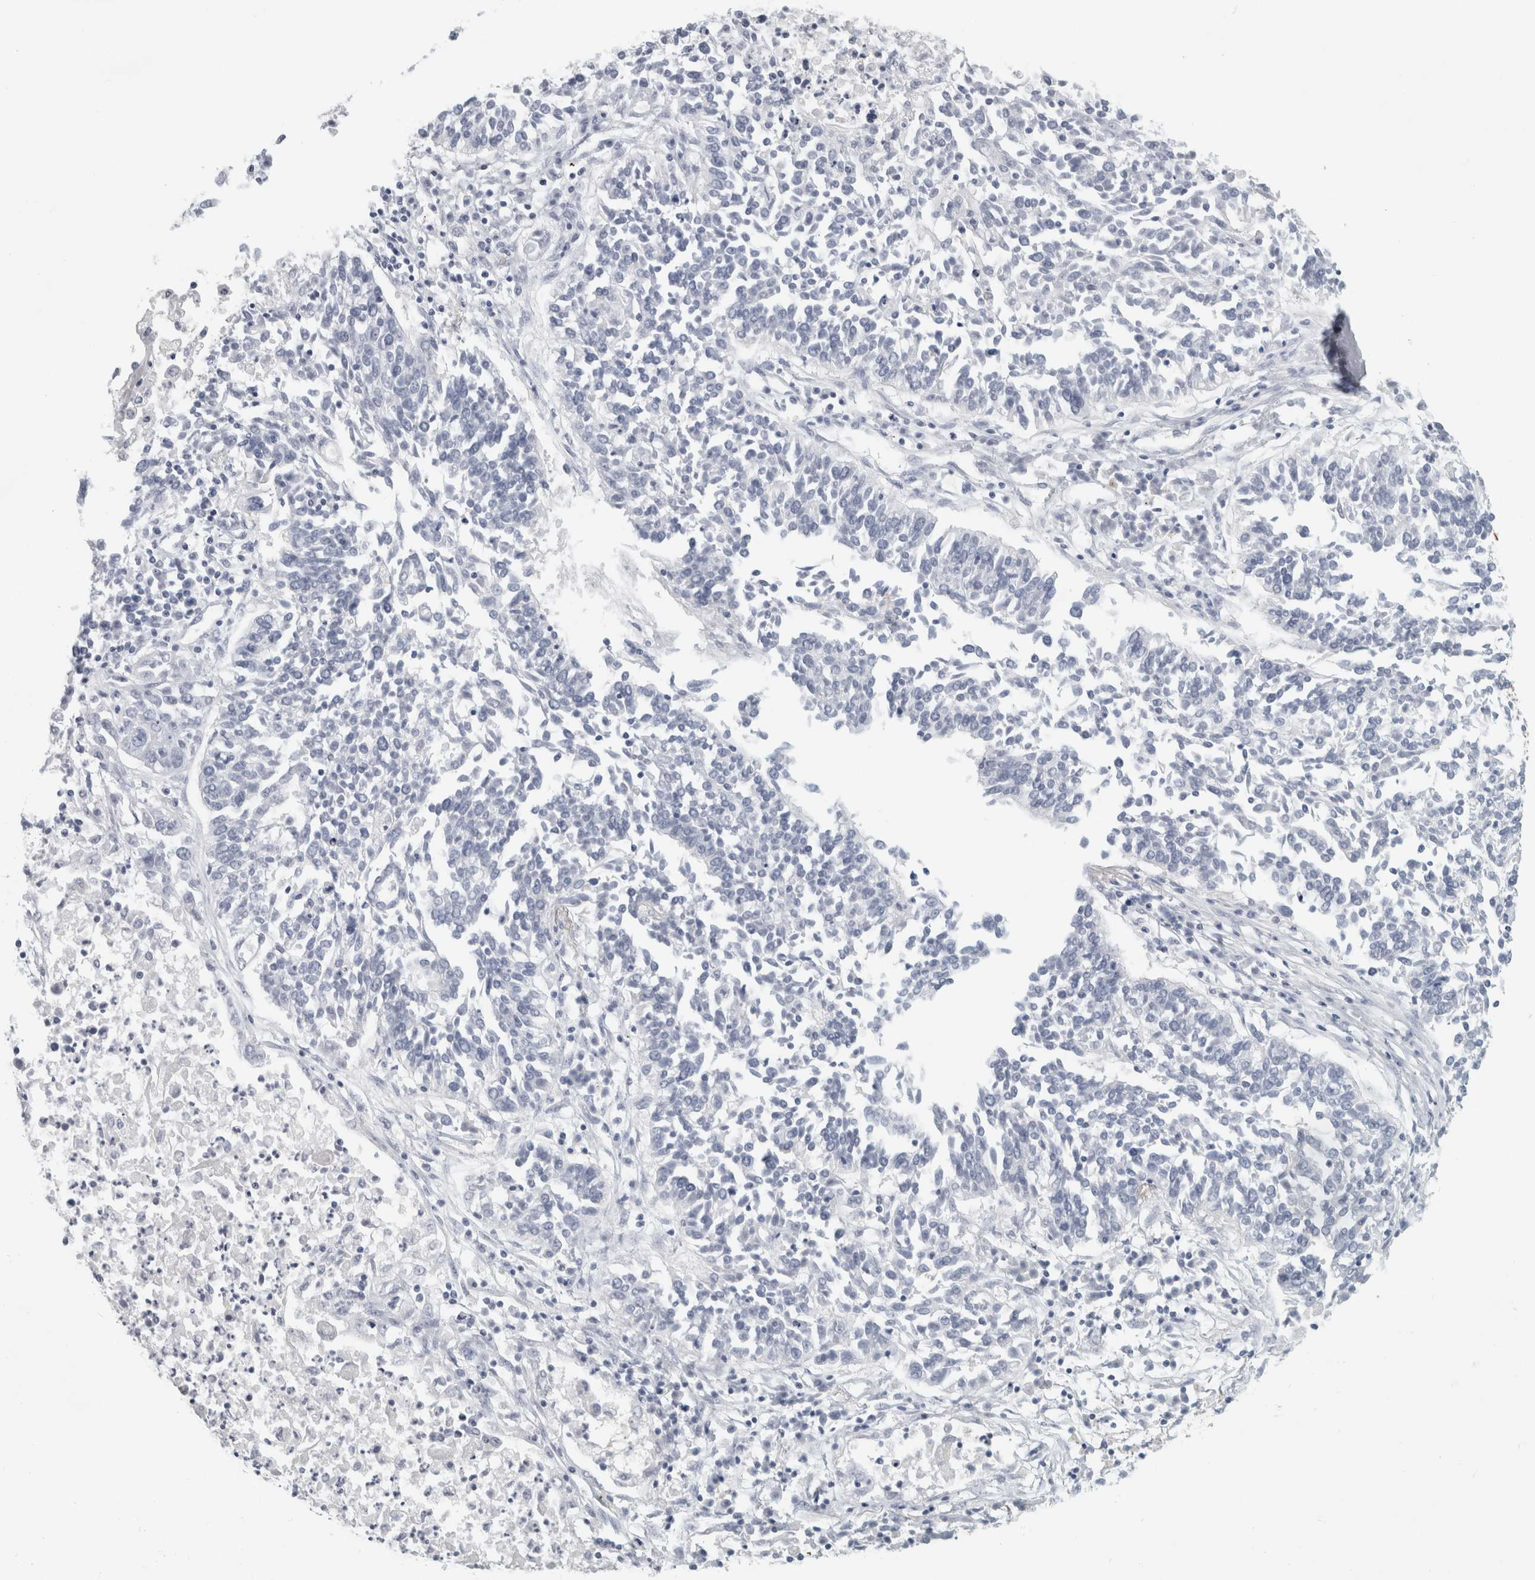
{"staining": {"intensity": "negative", "quantity": "none", "location": "none"}, "tissue": "lung cancer", "cell_type": "Tumor cells", "image_type": "cancer", "snomed": [{"axis": "morphology", "description": "Normal tissue, NOS"}, {"axis": "morphology", "description": "Squamous cell carcinoma, NOS"}, {"axis": "topography", "description": "Lymph node"}, {"axis": "topography", "description": "Cartilage tissue"}, {"axis": "topography", "description": "Bronchus"}, {"axis": "topography", "description": "Lung"}, {"axis": "topography", "description": "Peripheral nerve tissue"}], "caption": "Immunohistochemical staining of lung cancer reveals no significant positivity in tumor cells. (Stains: DAB immunohistochemistry (IHC) with hematoxylin counter stain, Microscopy: brightfield microscopy at high magnification).", "gene": "SLC28A3", "patient": {"sex": "female", "age": 49}}